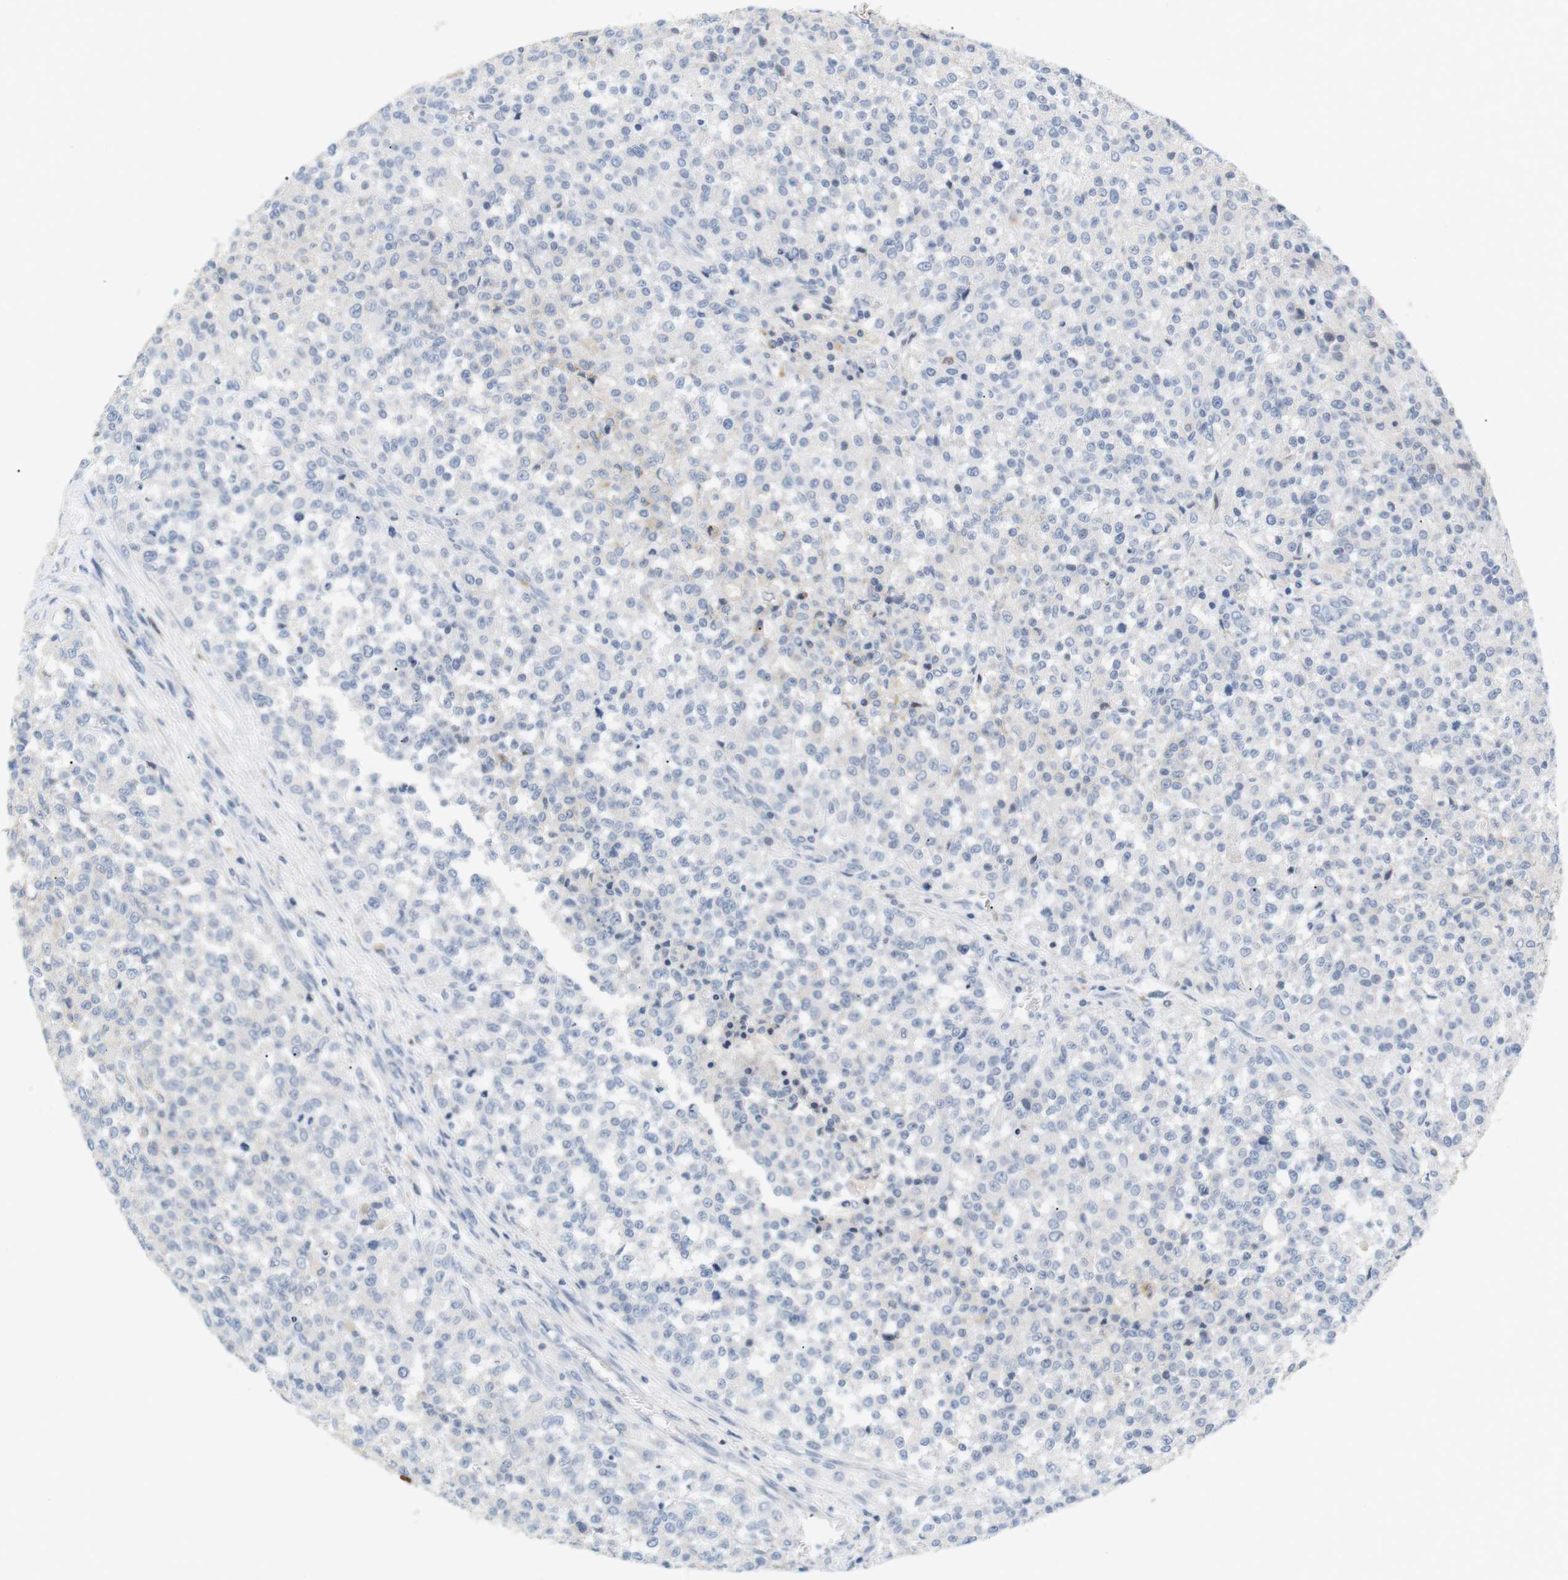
{"staining": {"intensity": "negative", "quantity": "none", "location": "none"}, "tissue": "testis cancer", "cell_type": "Tumor cells", "image_type": "cancer", "snomed": [{"axis": "morphology", "description": "Seminoma, NOS"}, {"axis": "topography", "description": "Testis"}], "caption": "This is an immunohistochemistry (IHC) histopathology image of testis seminoma. There is no positivity in tumor cells.", "gene": "CD300E", "patient": {"sex": "male", "age": 59}}